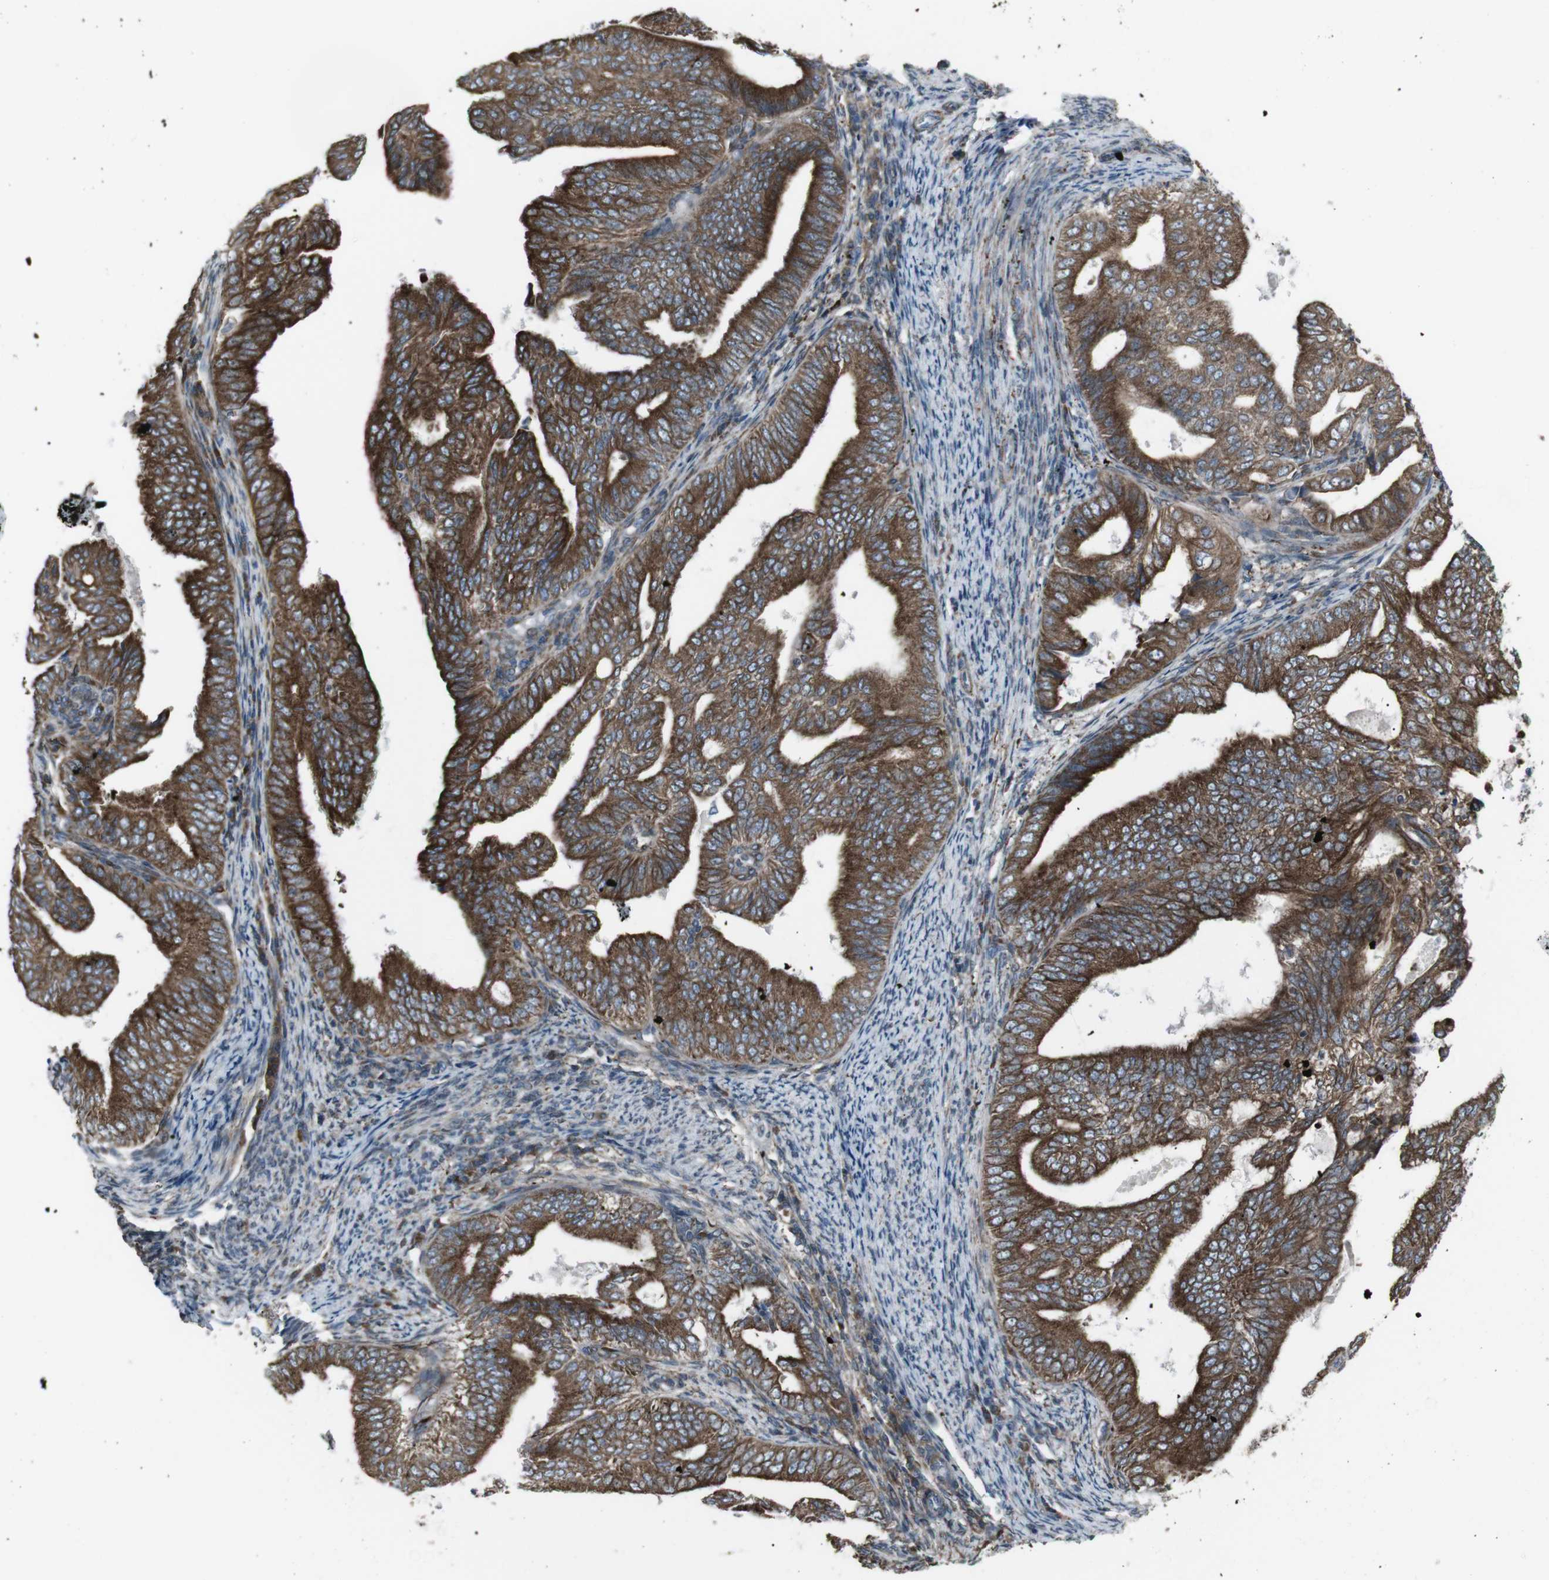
{"staining": {"intensity": "strong", "quantity": ">75%", "location": "cytoplasmic/membranous"}, "tissue": "endometrial cancer", "cell_type": "Tumor cells", "image_type": "cancer", "snomed": [{"axis": "morphology", "description": "Adenocarcinoma, NOS"}, {"axis": "topography", "description": "Endometrium"}], "caption": "The micrograph shows immunohistochemical staining of endometrial cancer. There is strong cytoplasmic/membranous staining is identified in approximately >75% of tumor cells.", "gene": "LNPK", "patient": {"sex": "female", "age": 58}}